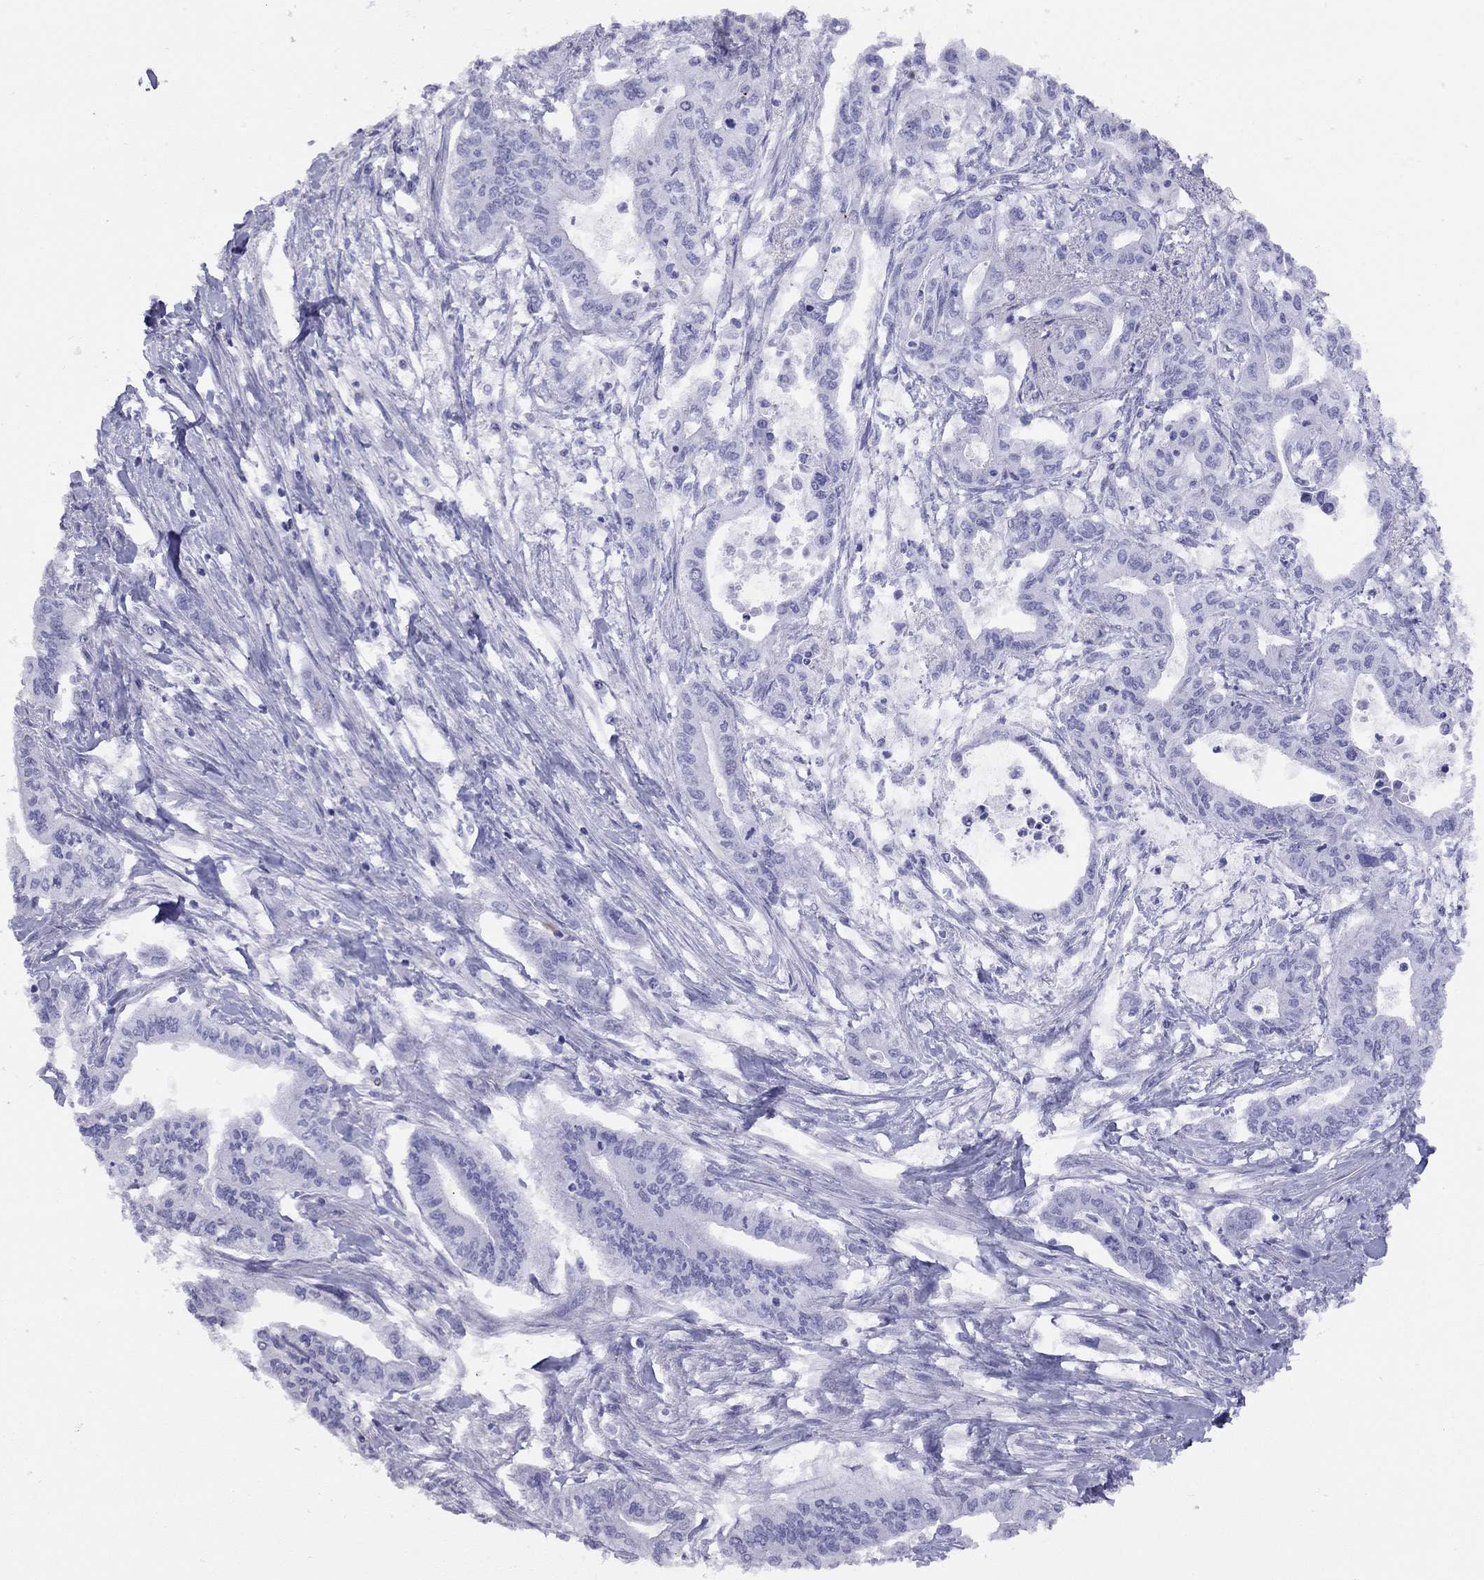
{"staining": {"intensity": "negative", "quantity": "none", "location": "none"}, "tissue": "pancreatic cancer", "cell_type": "Tumor cells", "image_type": "cancer", "snomed": [{"axis": "morphology", "description": "Adenocarcinoma, NOS"}, {"axis": "topography", "description": "Pancreas"}], "caption": "IHC of human pancreatic cancer (adenocarcinoma) displays no expression in tumor cells.", "gene": "GRIA2", "patient": {"sex": "male", "age": 60}}